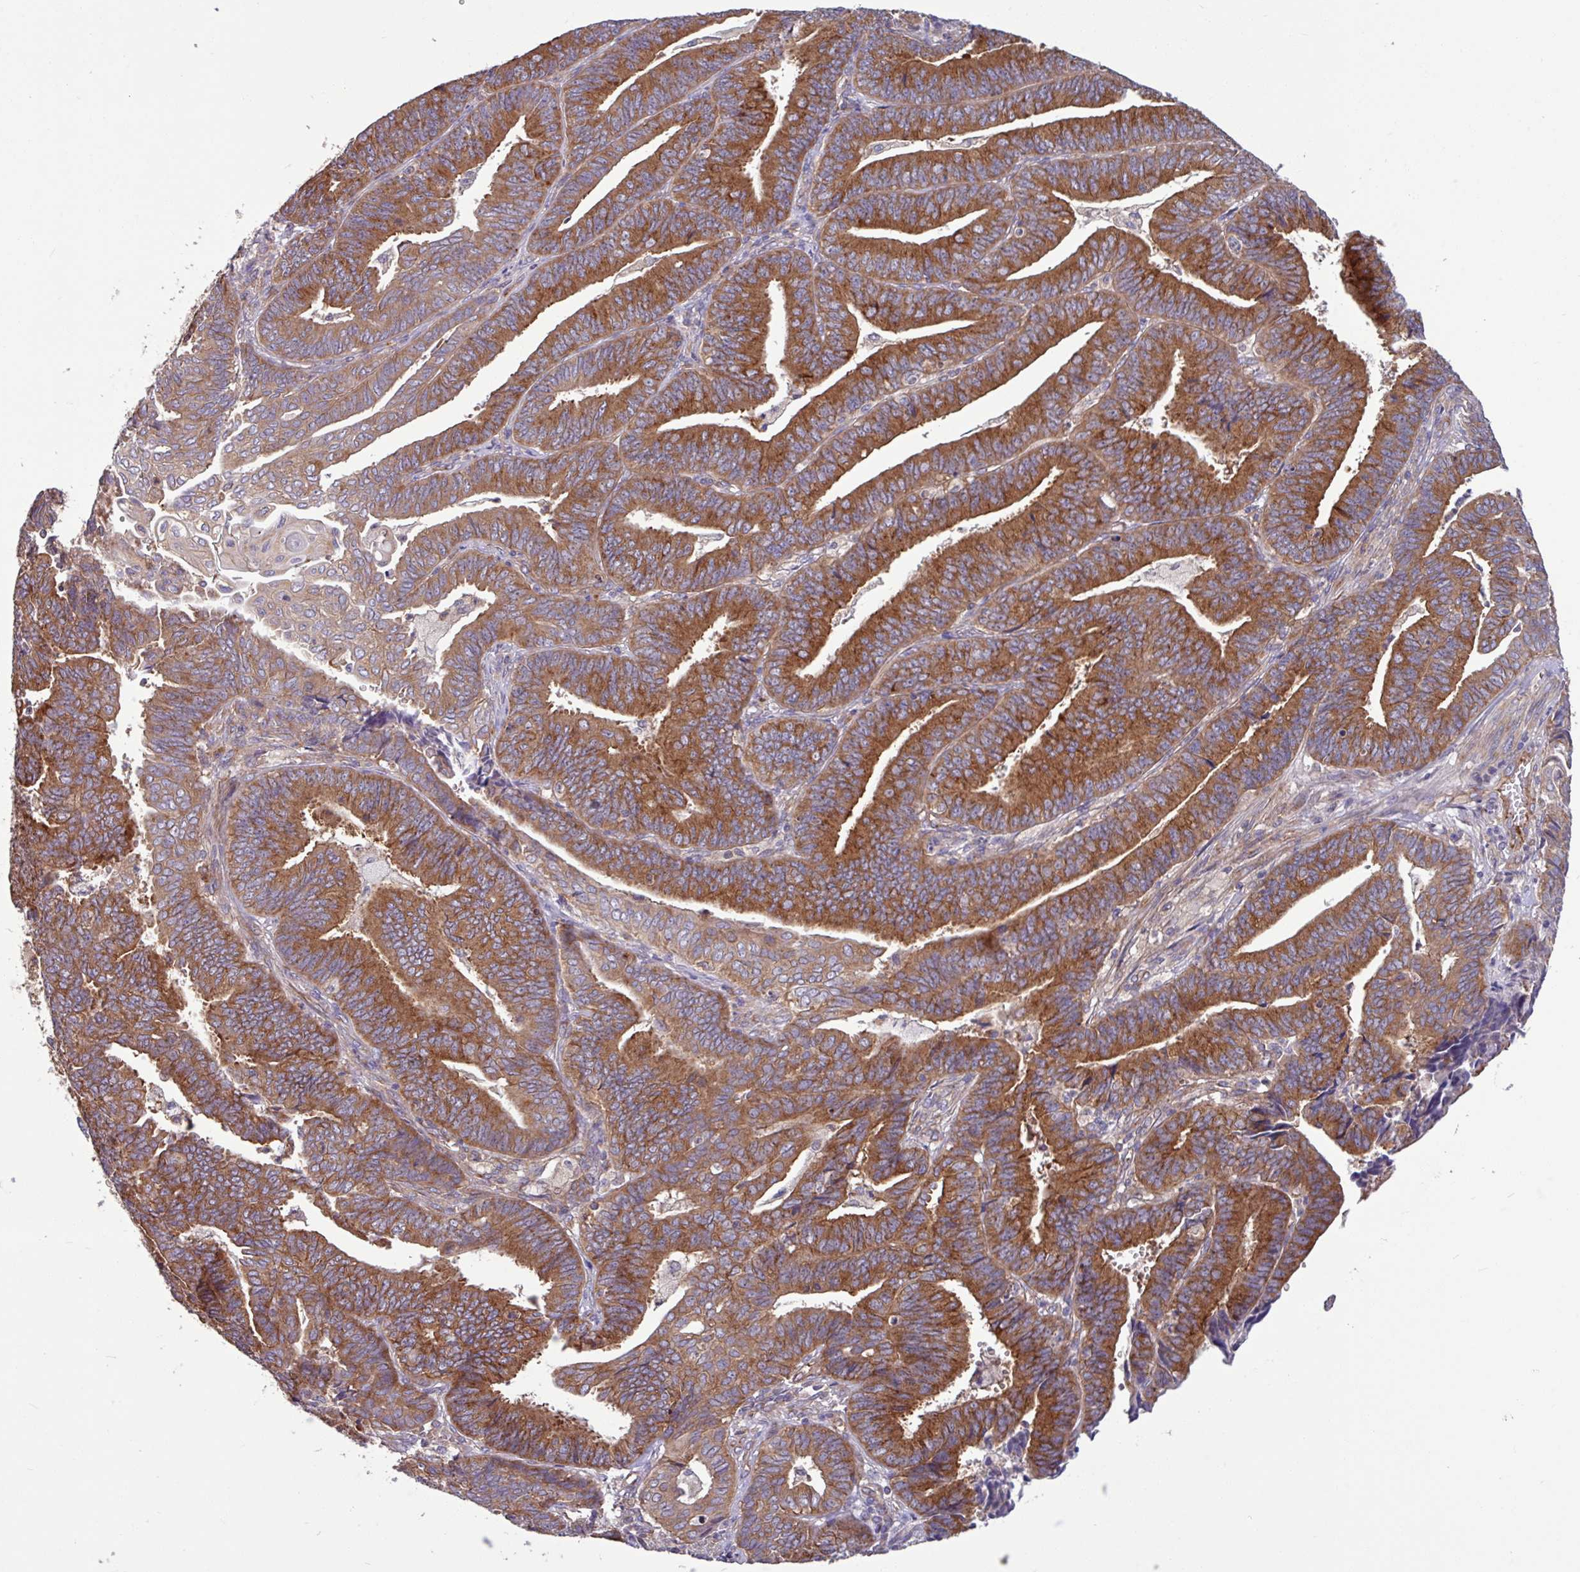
{"staining": {"intensity": "strong", "quantity": ">75%", "location": "cytoplasmic/membranous"}, "tissue": "endometrial cancer", "cell_type": "Tumor cells", "image_type": "cancer", "snomed": [{"axis": "morphology", "description": "Adenocarcinoma, NOS"}, {"axis": "topography", "description": "Endometrium"}], "caption": "Immunohistochemistry (DAB (3,3'-diaminobenzidine)) staining of adenocarcinoma (endometrial) demonstrates strong cytoplasmic/membranous protein positivity in approximately >75% of tumor cells.", "gene": "LSM12", "patient": {"sex": "female", "age": 73}}